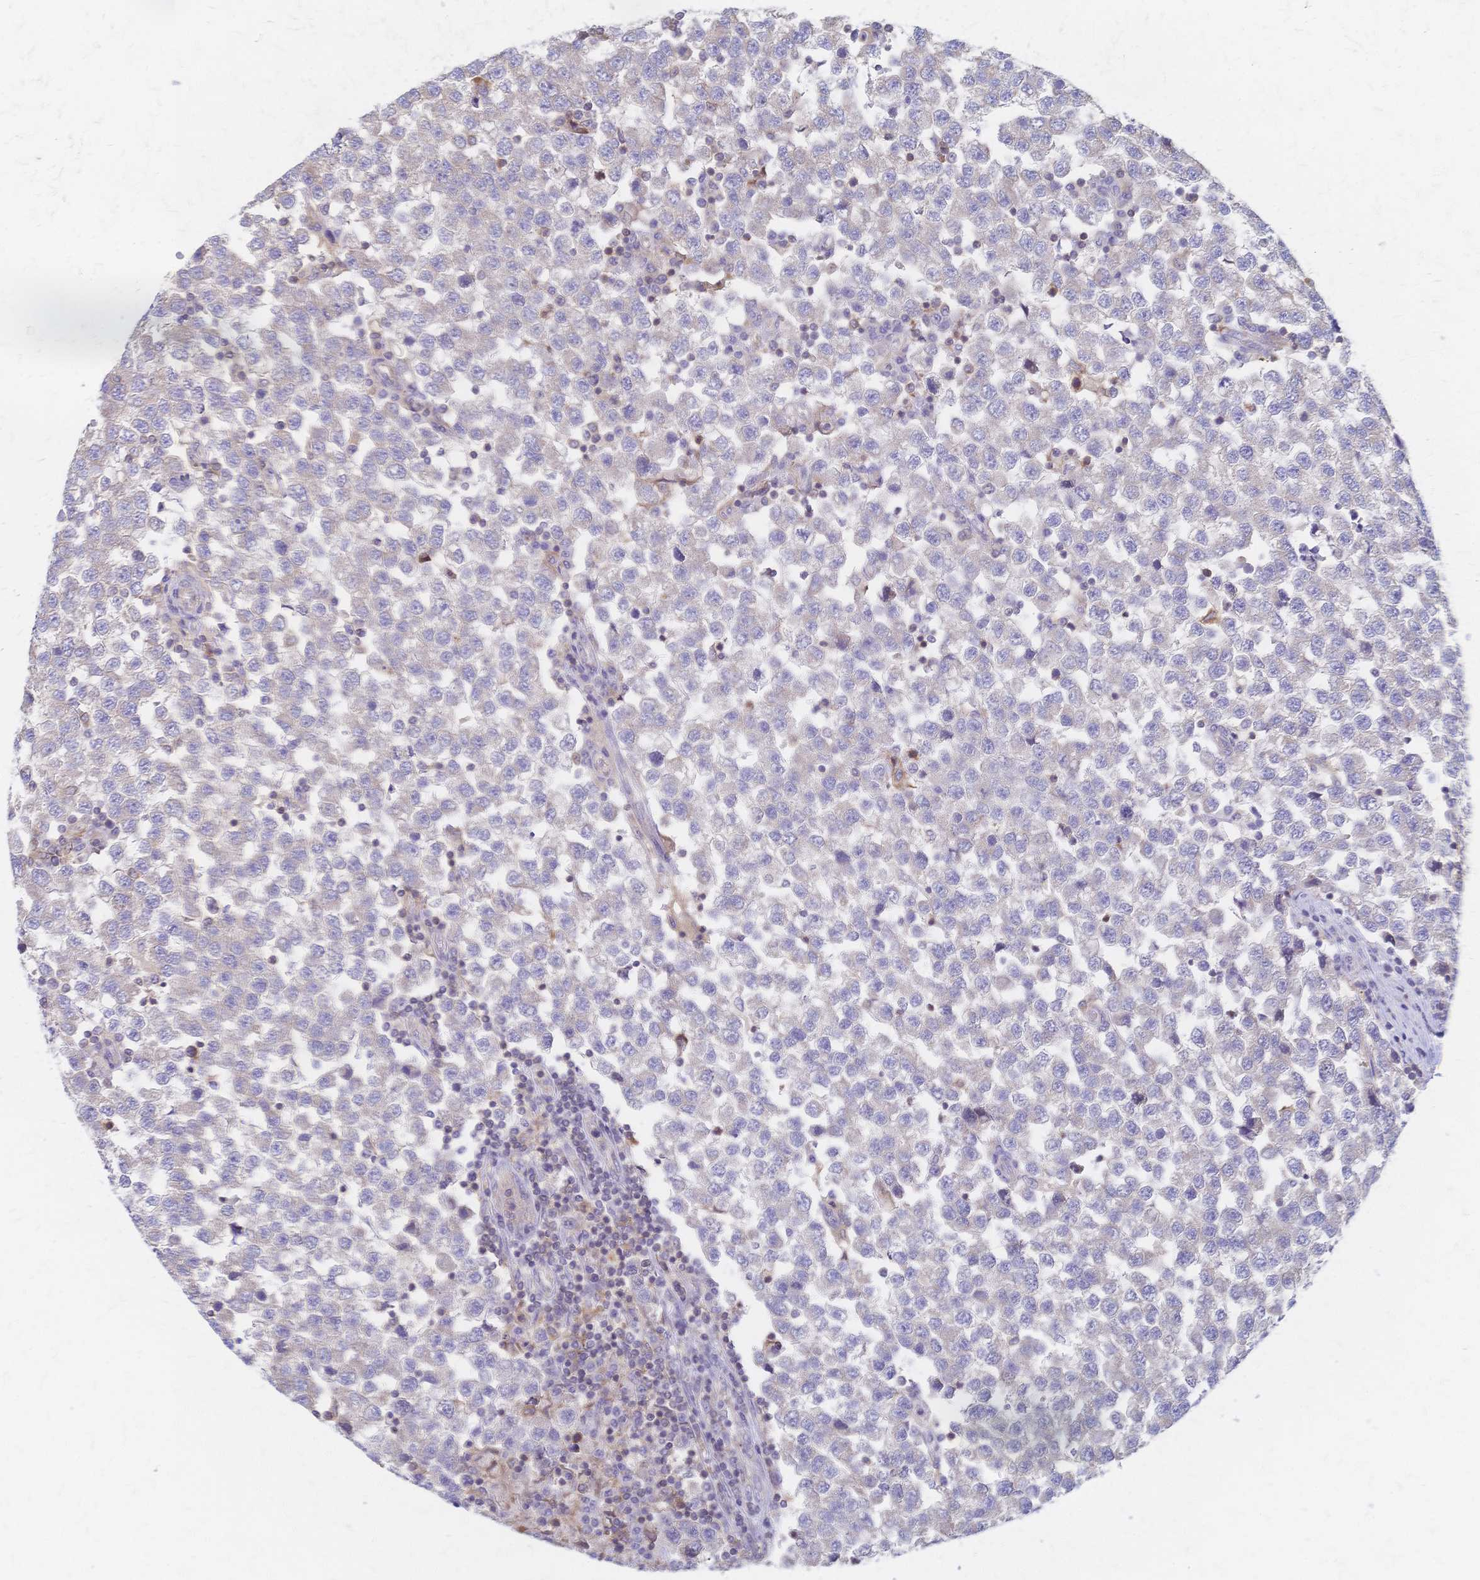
{"staining": {"intensity": "negative", "quantity": "none", "location": "none"}, "tissue": "testis cancer", "cell_type": "Tumor cells", "image_type": "cancer", "snomed": [{"axis": "morphology", "description": "Seminoma, NOS"}, {"axis": "topography", "description": "Testis"}], "caption": "The photomicrograph shows no significant staining in tumor cells of testis cancer (seminoma).", "gene": "CYB5A", "patient": {"sex": "male", "age": 34}}